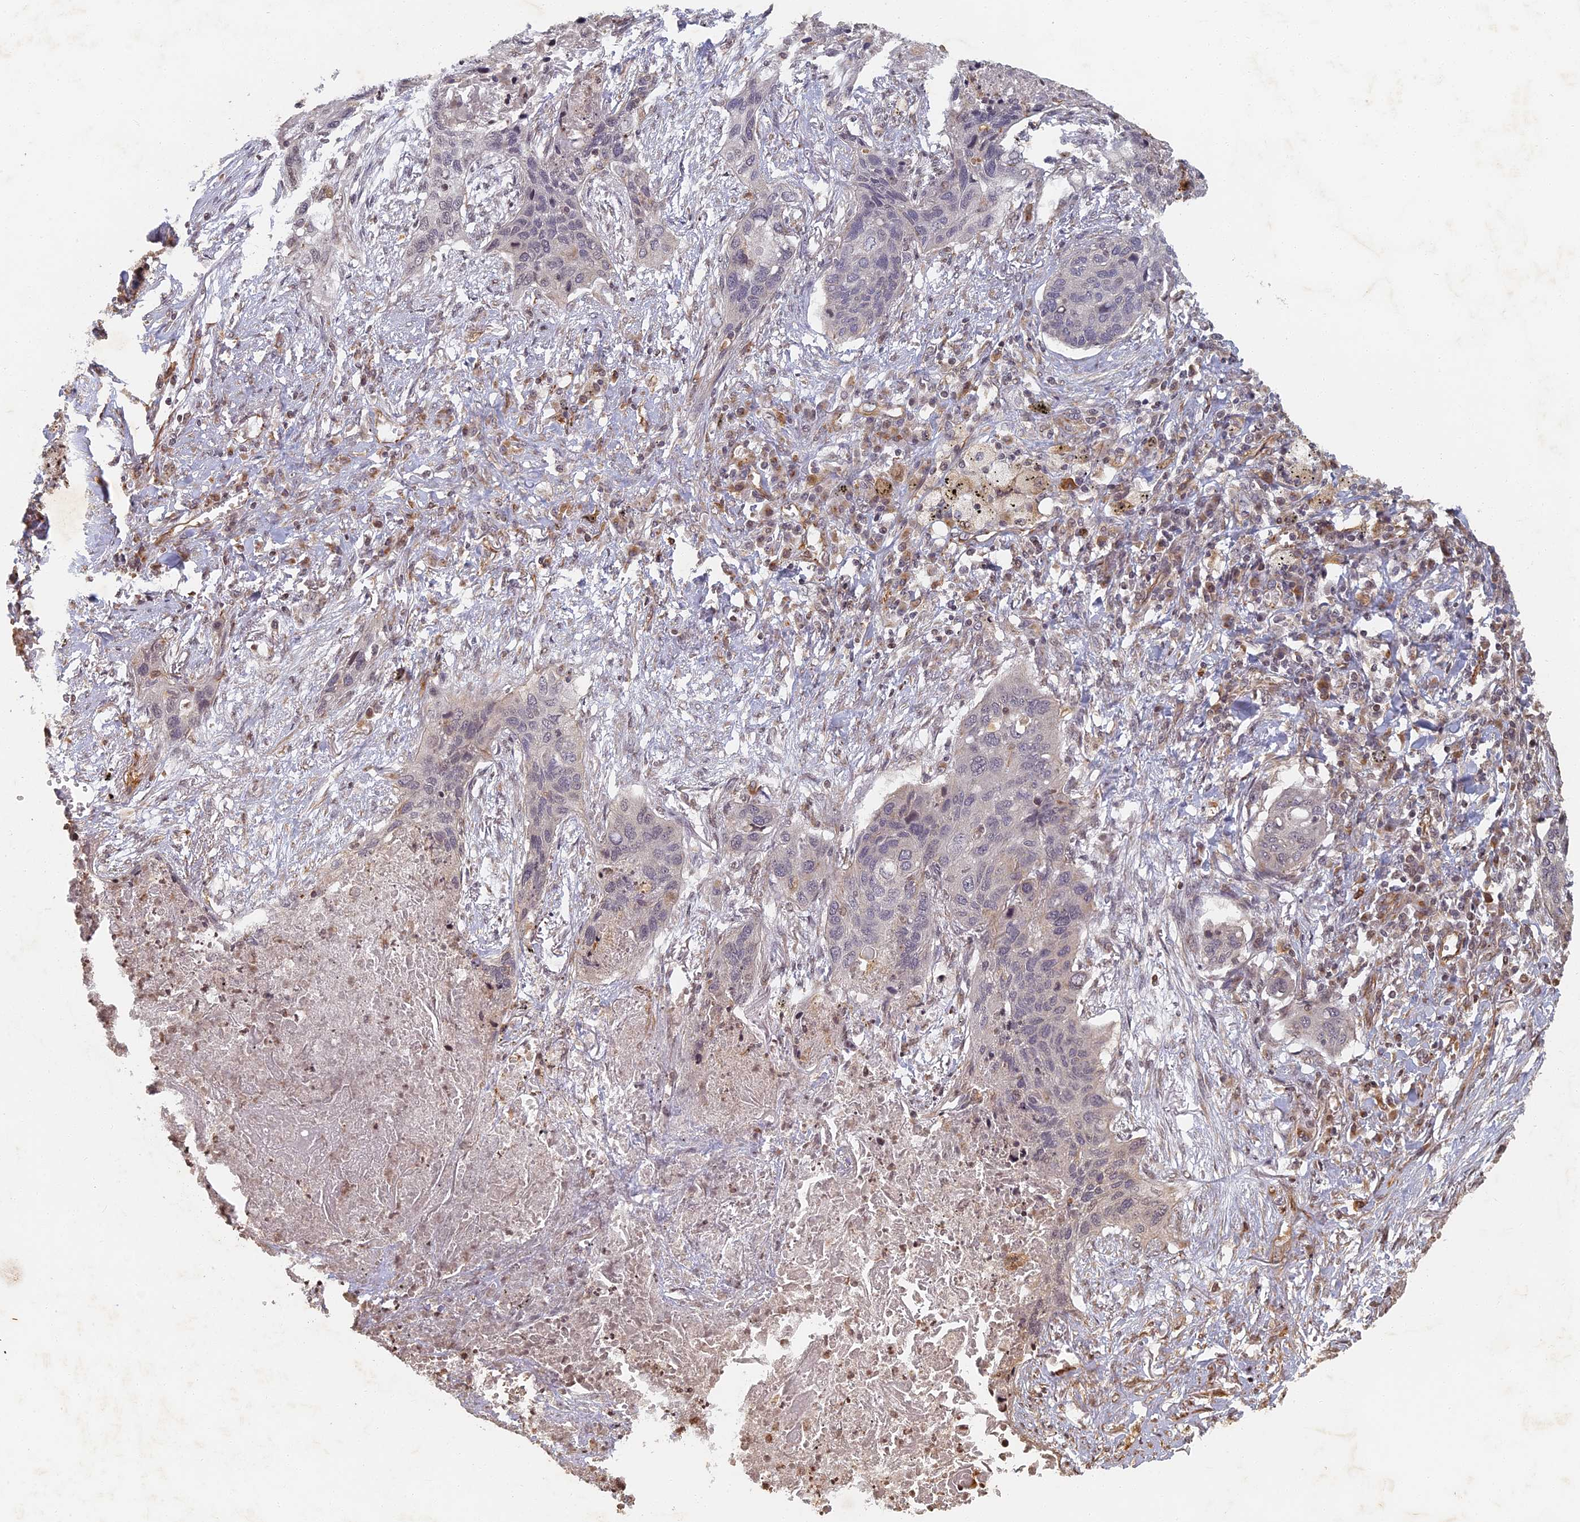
{"staining": {"intensity": "negative", "quantity": "none", "location": "none"}, "tissue": "lung cancer", "cell_type": "Tumor cells", "image_type": "cancer", "snomed": [{"axis": "morphology", "description": "Squamous cell carcinoma, NOS"}, {"axis": "topography", "description": "Lung"}], "caption": "Tumor cells are negative for protein expression in human lung cancer (squamous cell carcinoma). (DAB immunohistochemistry (IHC) with hematoxylin counter stain).", "gene": "ABCB10", "patient": {"sex": "female", "age": 63}}